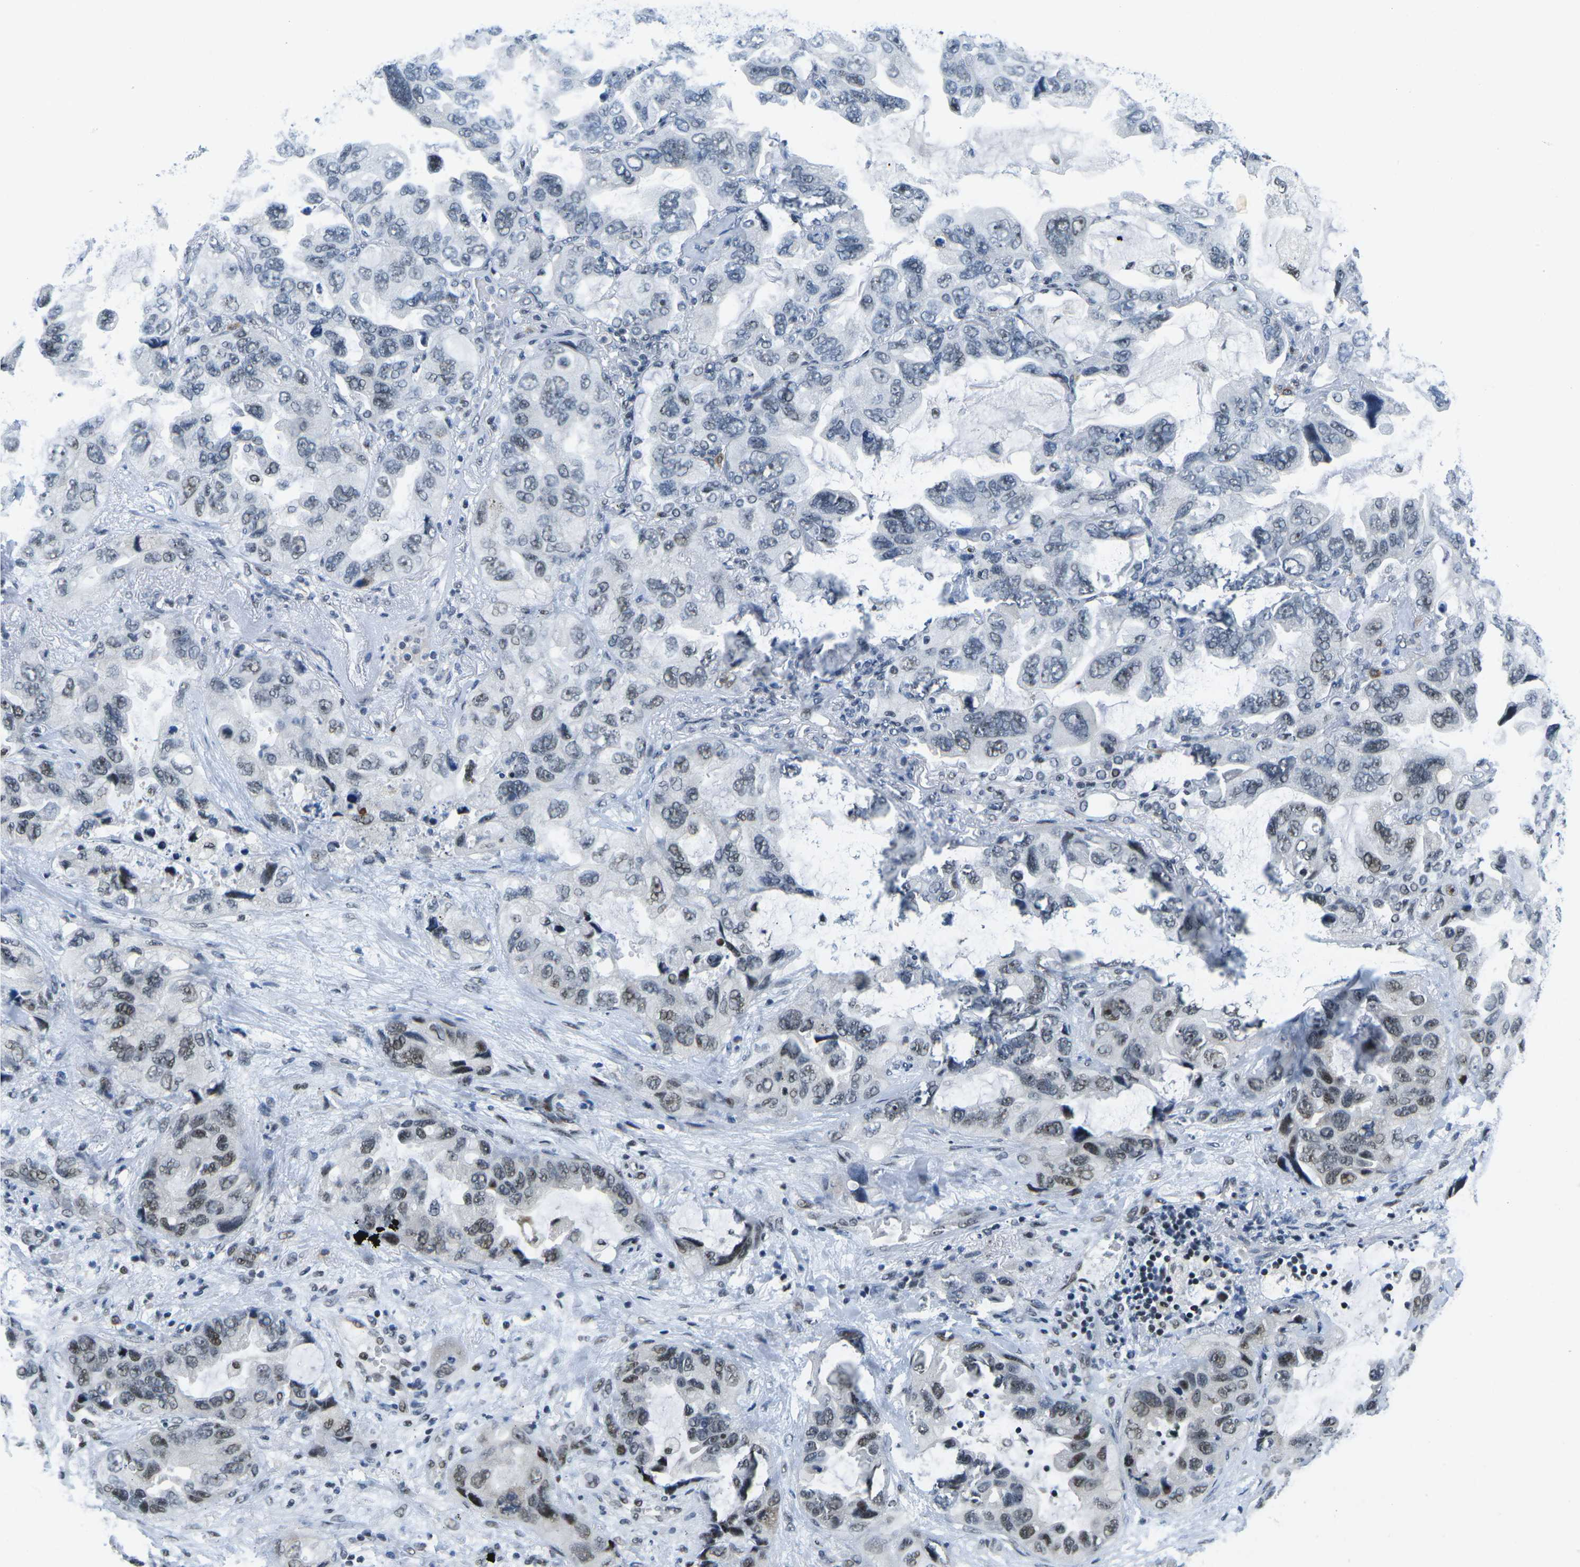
{"staining": {"intensity": "weak", "quantity": "<25%", "location": "nuclear"}, "tissue": "lung cancer", "cell_type": "Tumor cells", "image_type": "cancer", "snomed": [{"axis": "morphology", "description": "Squamous cell carcinoma, NOS"}, {"axis": "topography", "description": "Lung"}], "caption": "A high-resolution image shows immunohistochemistry (IHC) staining of lung squamous cell carcinoma, which exhibits no significant staining in tumor cells.", "gene": "PRPF8", "patient": {"sex": "female", "age": 73}}